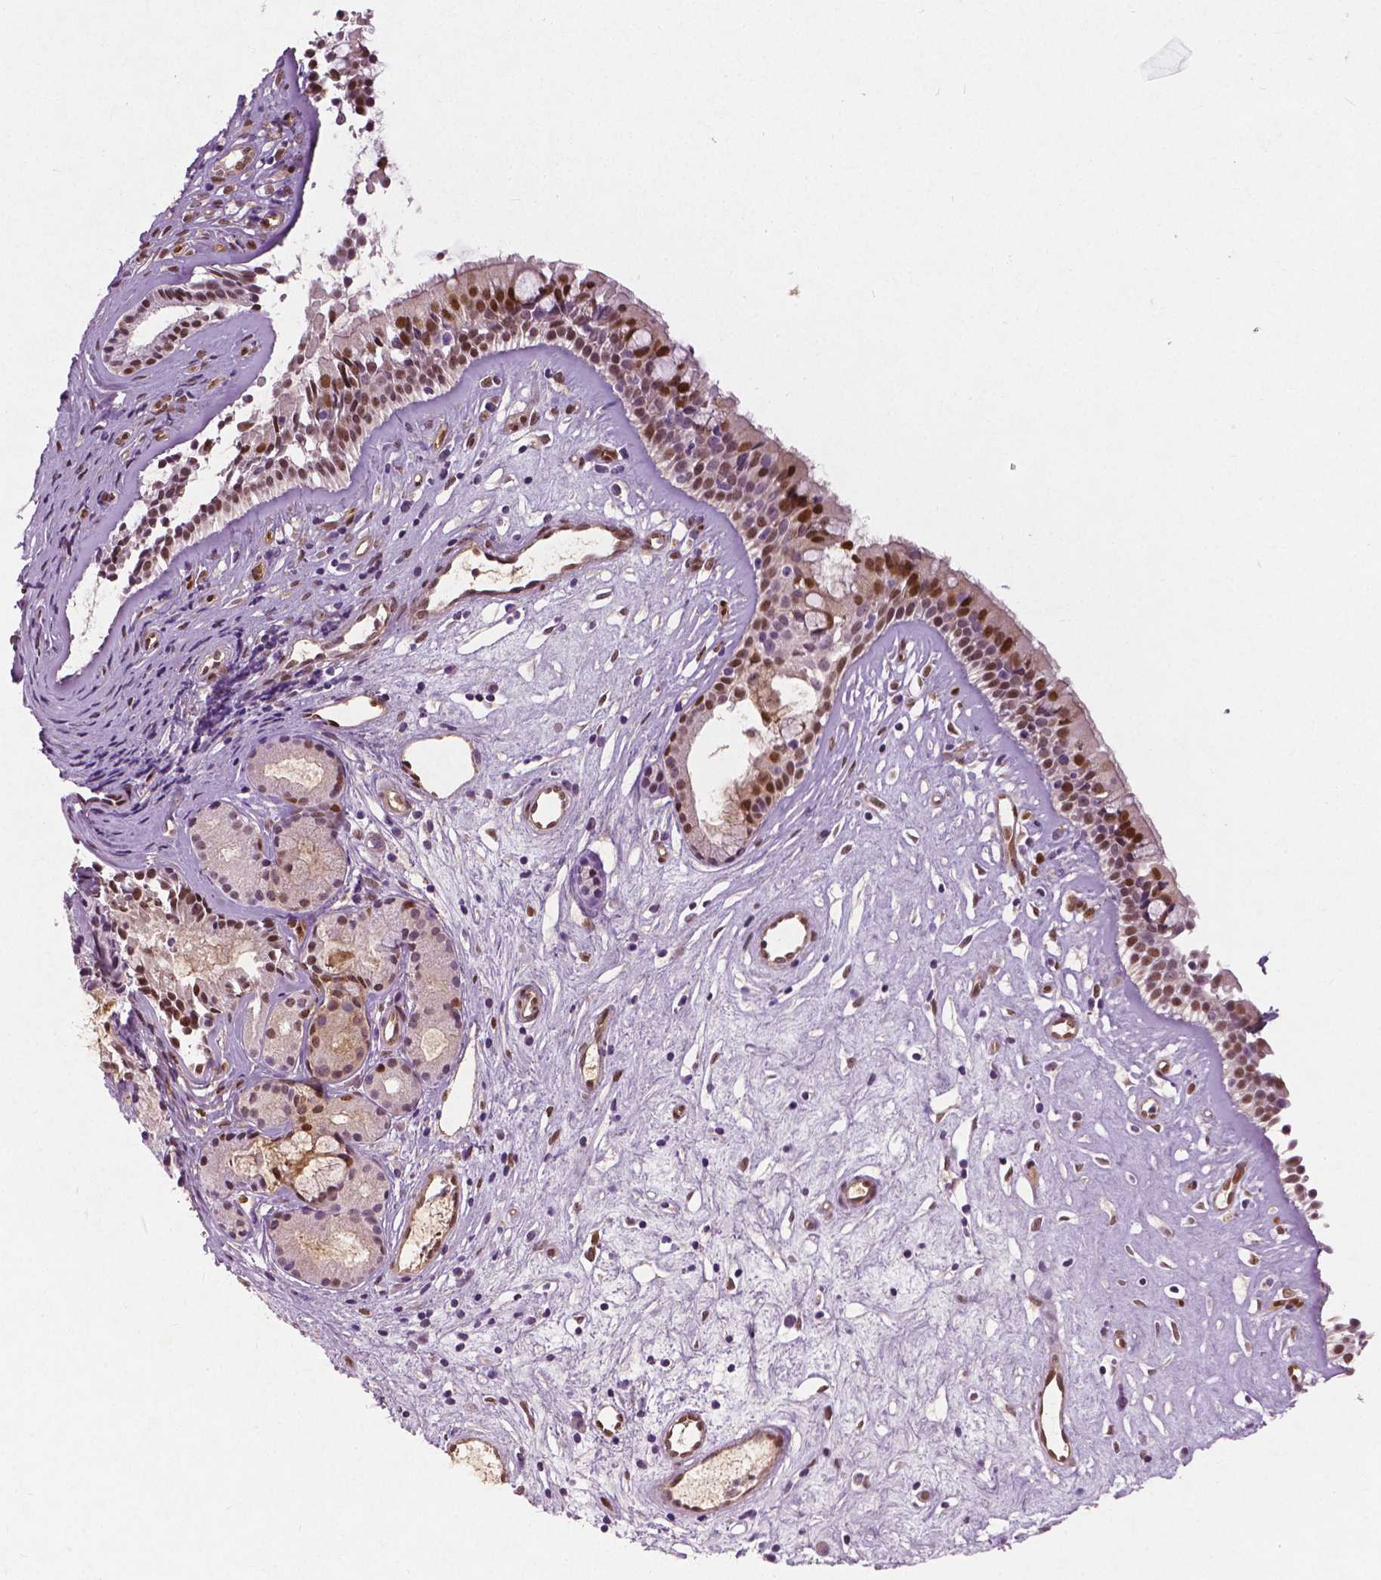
{"staining": {"intensity": "moderate", "quantity": ">75%", "location": "nuclear"}, "tissue": "nasopharynx", "cell_type": "Respiratory epithelial cells", "image_type": "normal", "snomed": [{"axis": "morphology", "description": "Normal tissue, NOS"}, {"axis": "topography", "description": "Nasopharynx"}], "caption": "Immunohistochemistry of unremarkable nasopharynx exhibits medium levels of moderate nuclear staining in about >75% of respiratory epithelial cells.", "gene": "WWTR1", "patient": {"sex": "female", "age": 52}}